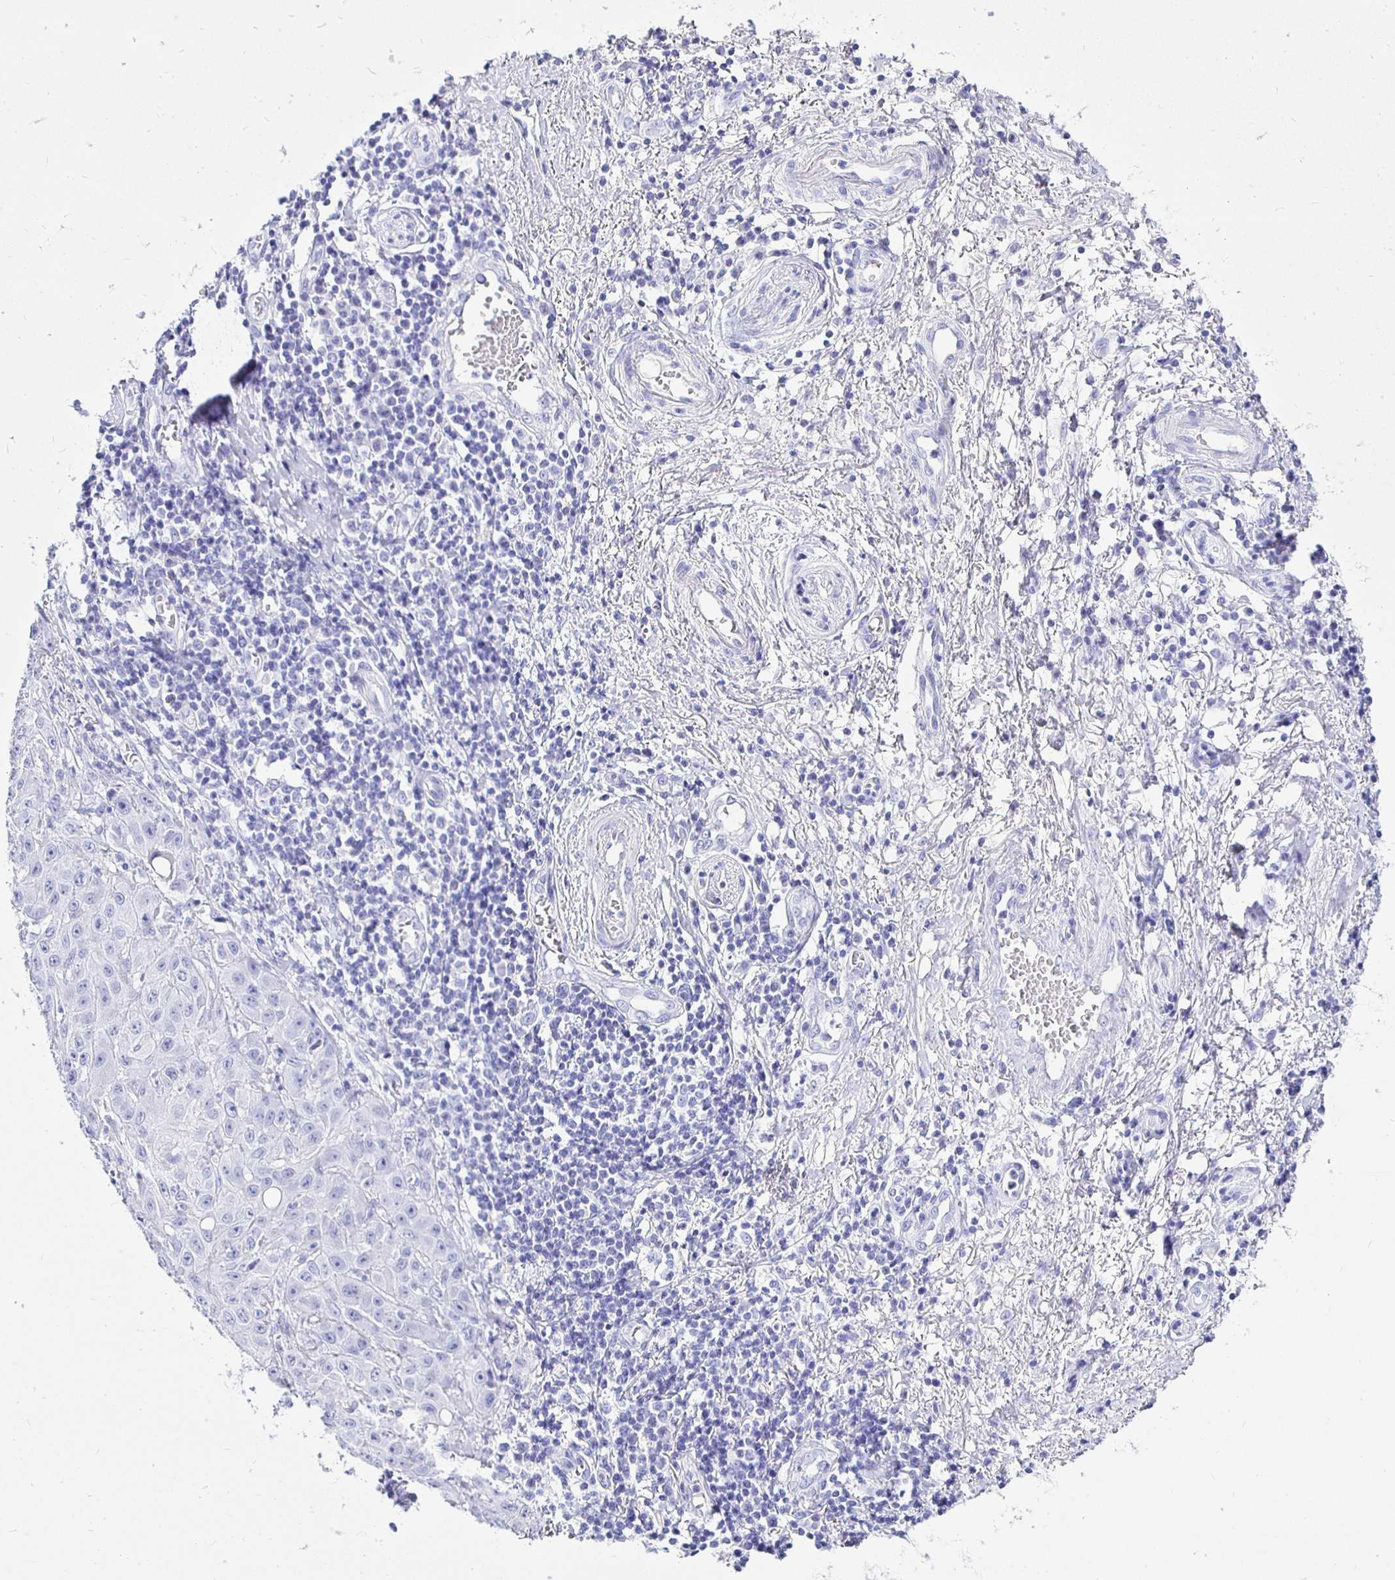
{"staining": {"intensity": "negative", "quantity": "none", "location": "none"}, "tissue": "skin cancer", "cell_type": "Tumor cells", "image_type": "cancer", "snomed": [{"axis": "morphology", "description": "Squamous cell carcinoma, NOS"}, {"axis": "topography", "description": "Skin"}, {"axis": "topography", "description": "Vulva"}], "caption": "Protein analysis of skin cancer (squamous cell carcinoma) demonstrates no significant staining in tumor cells. (Brightfield microscopy of DAB IHC at high magnification).", "gene": "UMOD", "patient": {"sex": "female", "age": 71}}